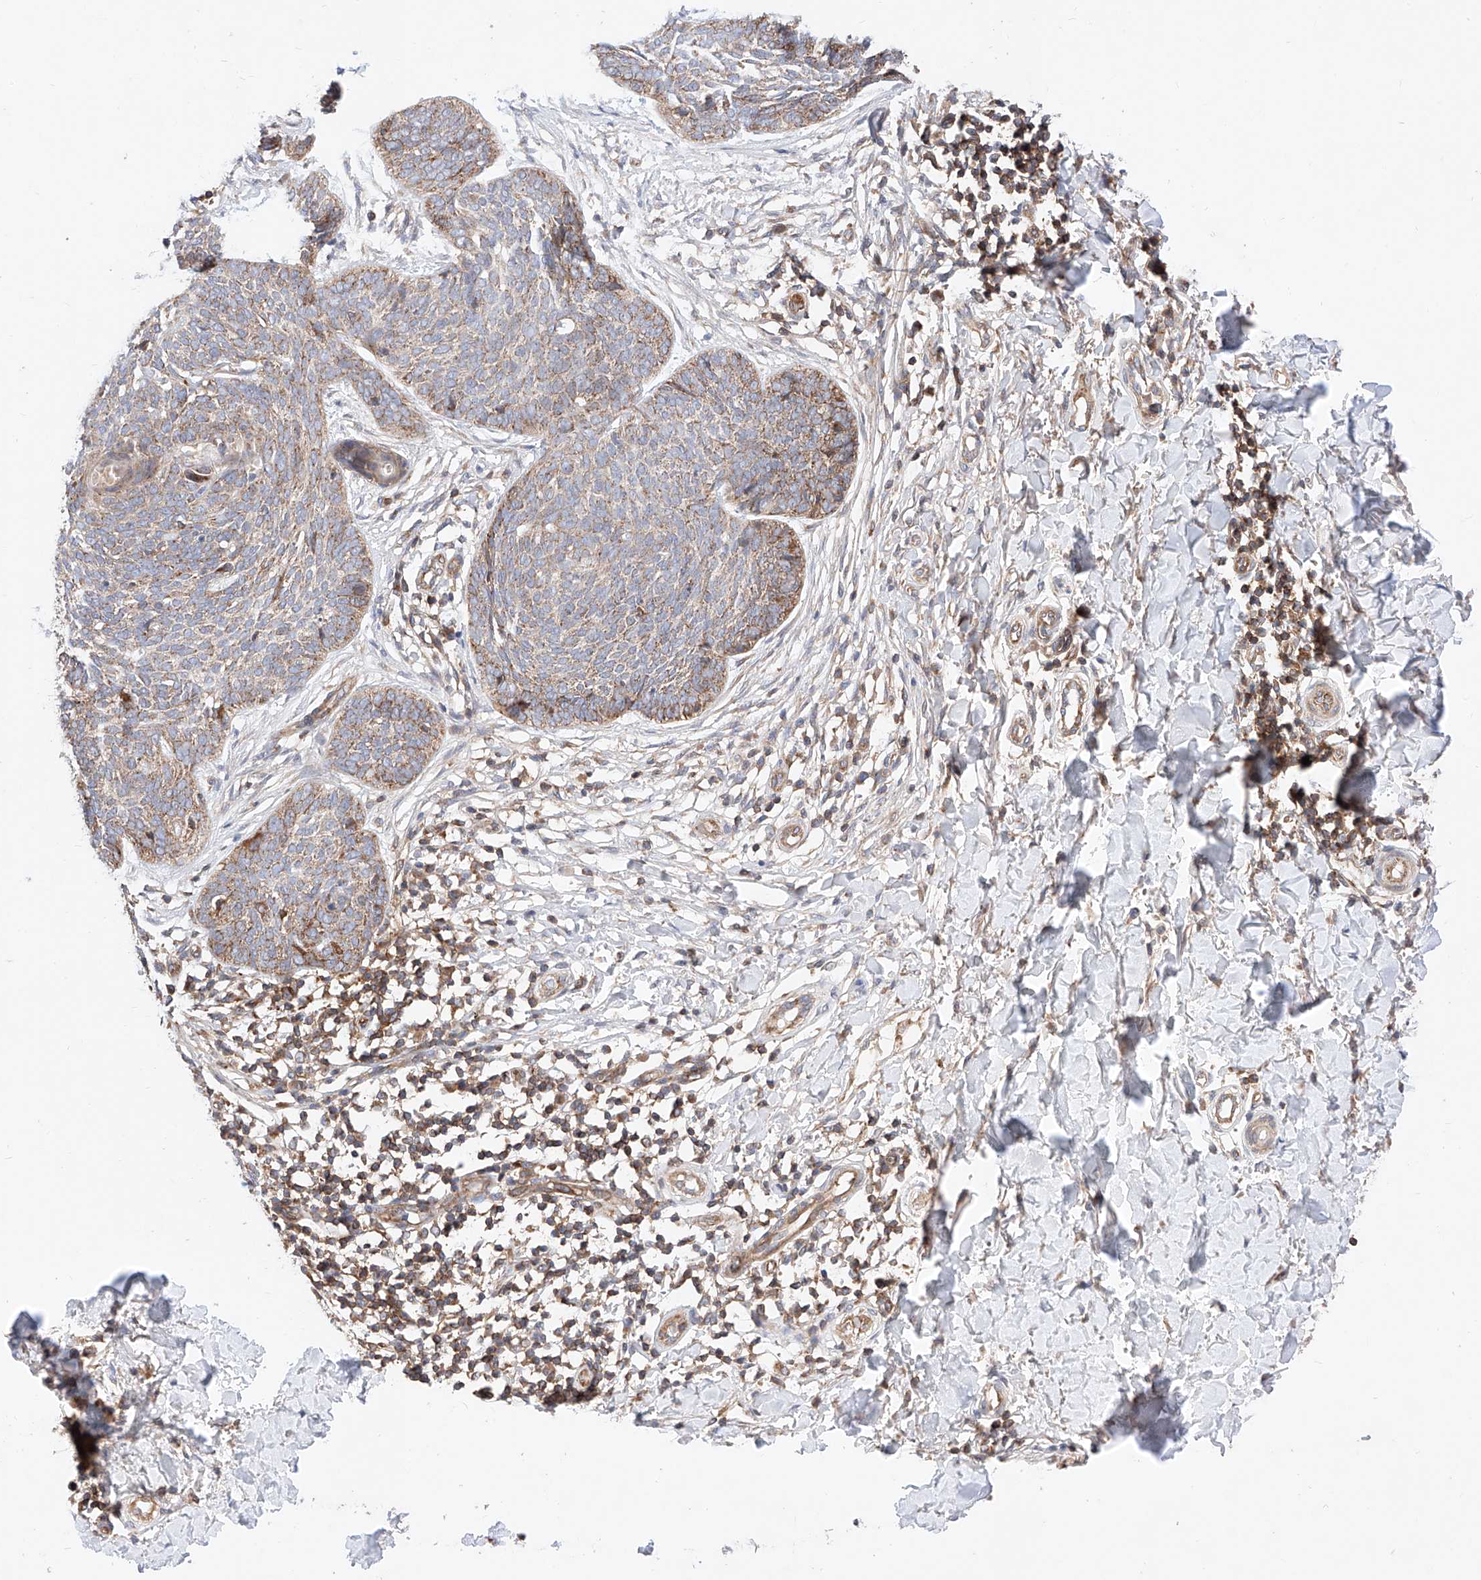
{"staining": {"intensity": "moderate", "quantity": "25%-75%", "location": "cytoplasmic/membranous"}, "tissue": "skin cancer", "cell_type": "Tumor cells", "image_type": "cancer", "snomed": [{"axis": "morphology", "description": "Basal cell carcinoma"}, {"axis": "topography", "description": "Skin"}], "caption": "Immunohistochemistry (IHC) (DAB) staining of skin cancer (basal cell carcinoma) reveals moderate cytoplasmic/membranous protein positivity in approximately 25%-75% of tumor cells. (Brightfield microscopy of DAB IHC at high magnification).", "gene": "NR1D1", "patient": {"sex": "female", "age": 64}}